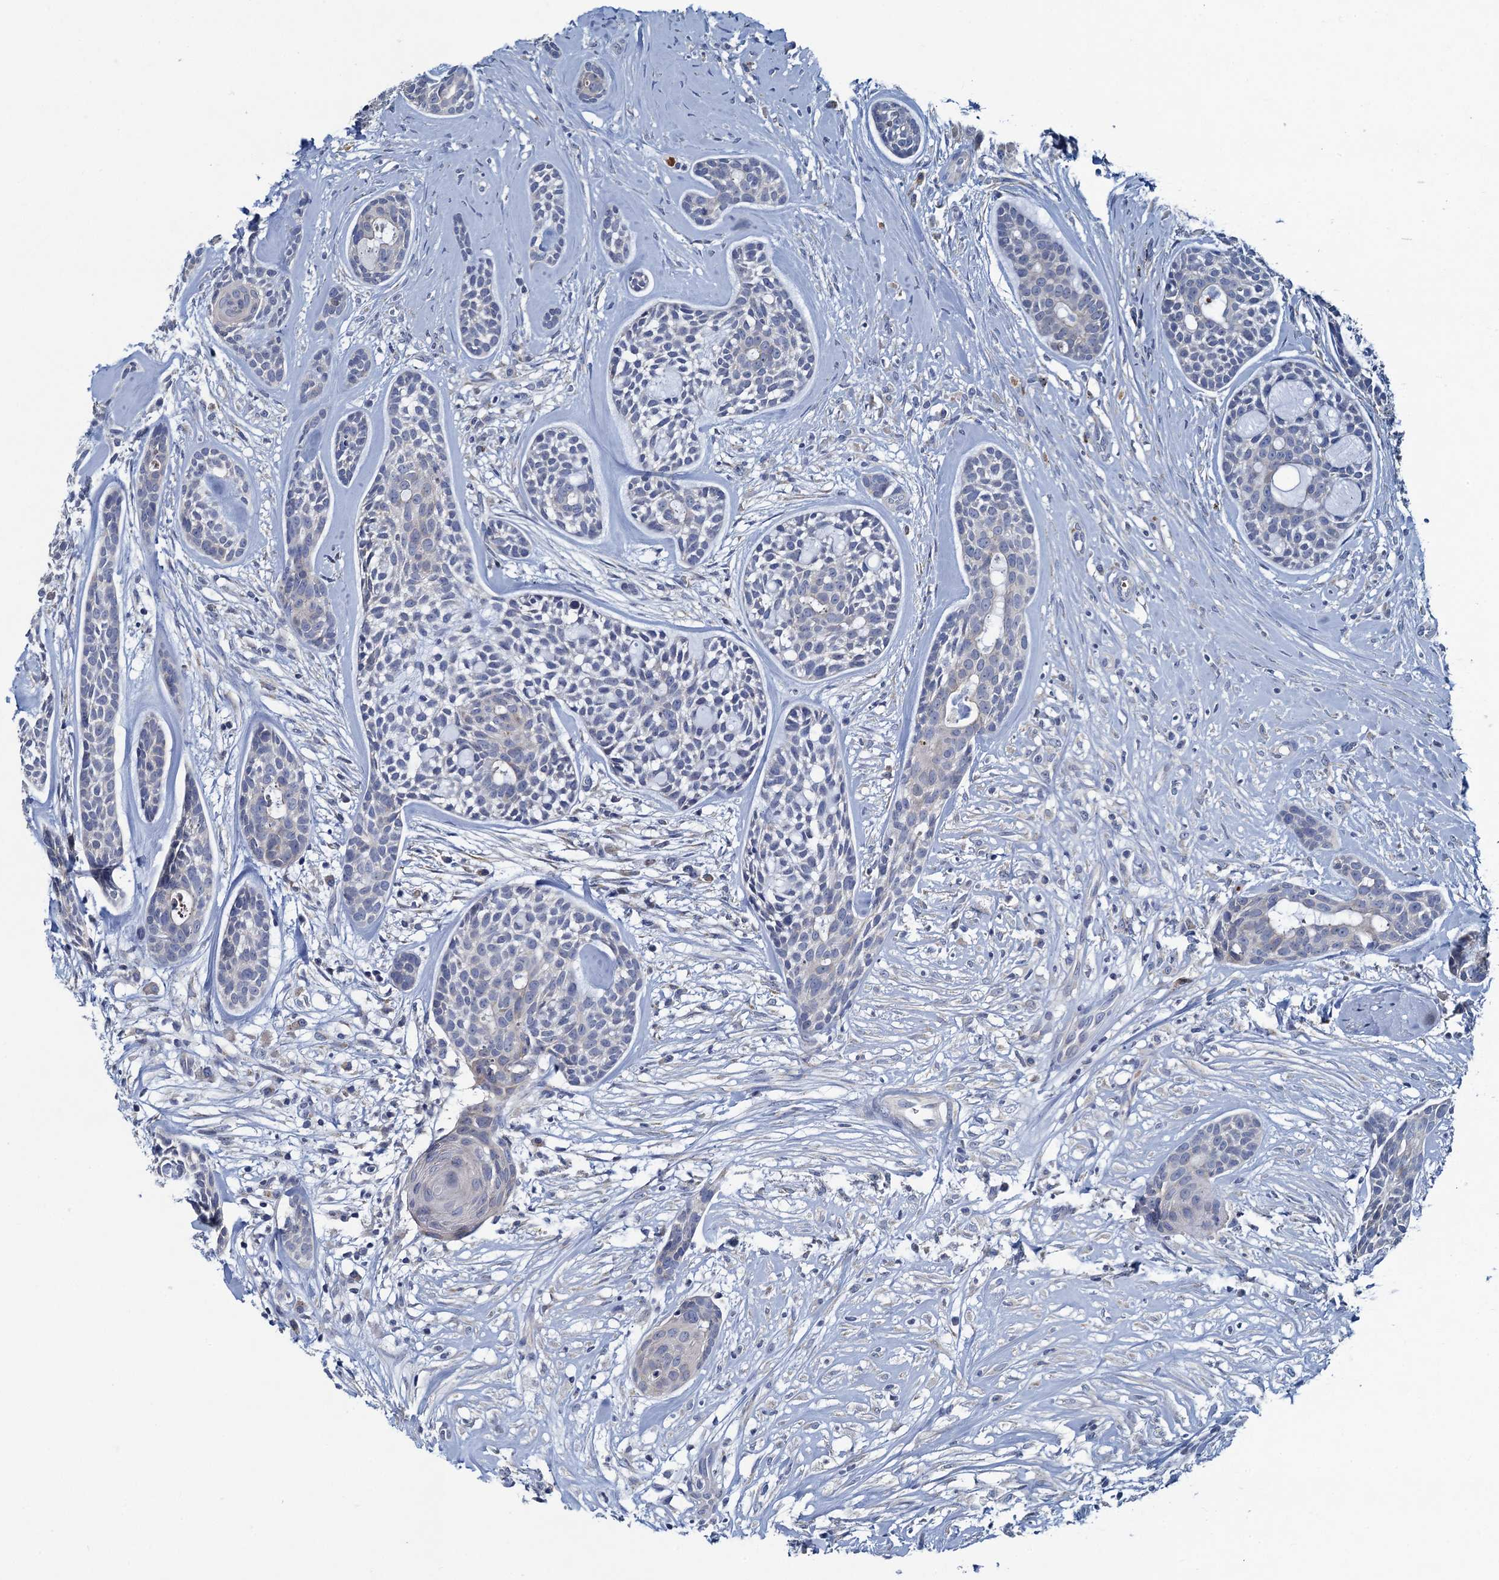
{"staining": {"intensity": "negative", "quantity": "none", "location": "none"}, "tissue": "head and neck cancer", "cell_type": "Tumor cells", "image_type": "cancer", "snomed": [{"axis": "morphology", "description": "Adenocarcinoma, NOS"}, {"axis": "topography", "description": "Subcutis"}, {"axis": "topography", "description": "Head-Neck"}], "caption": "Immunohistochemistry of human adenocarcinoma (head and neck) displays no expression in tumor cells.", "gene": "ATOSA", "patient": {"sex": "female", "age": 73}}